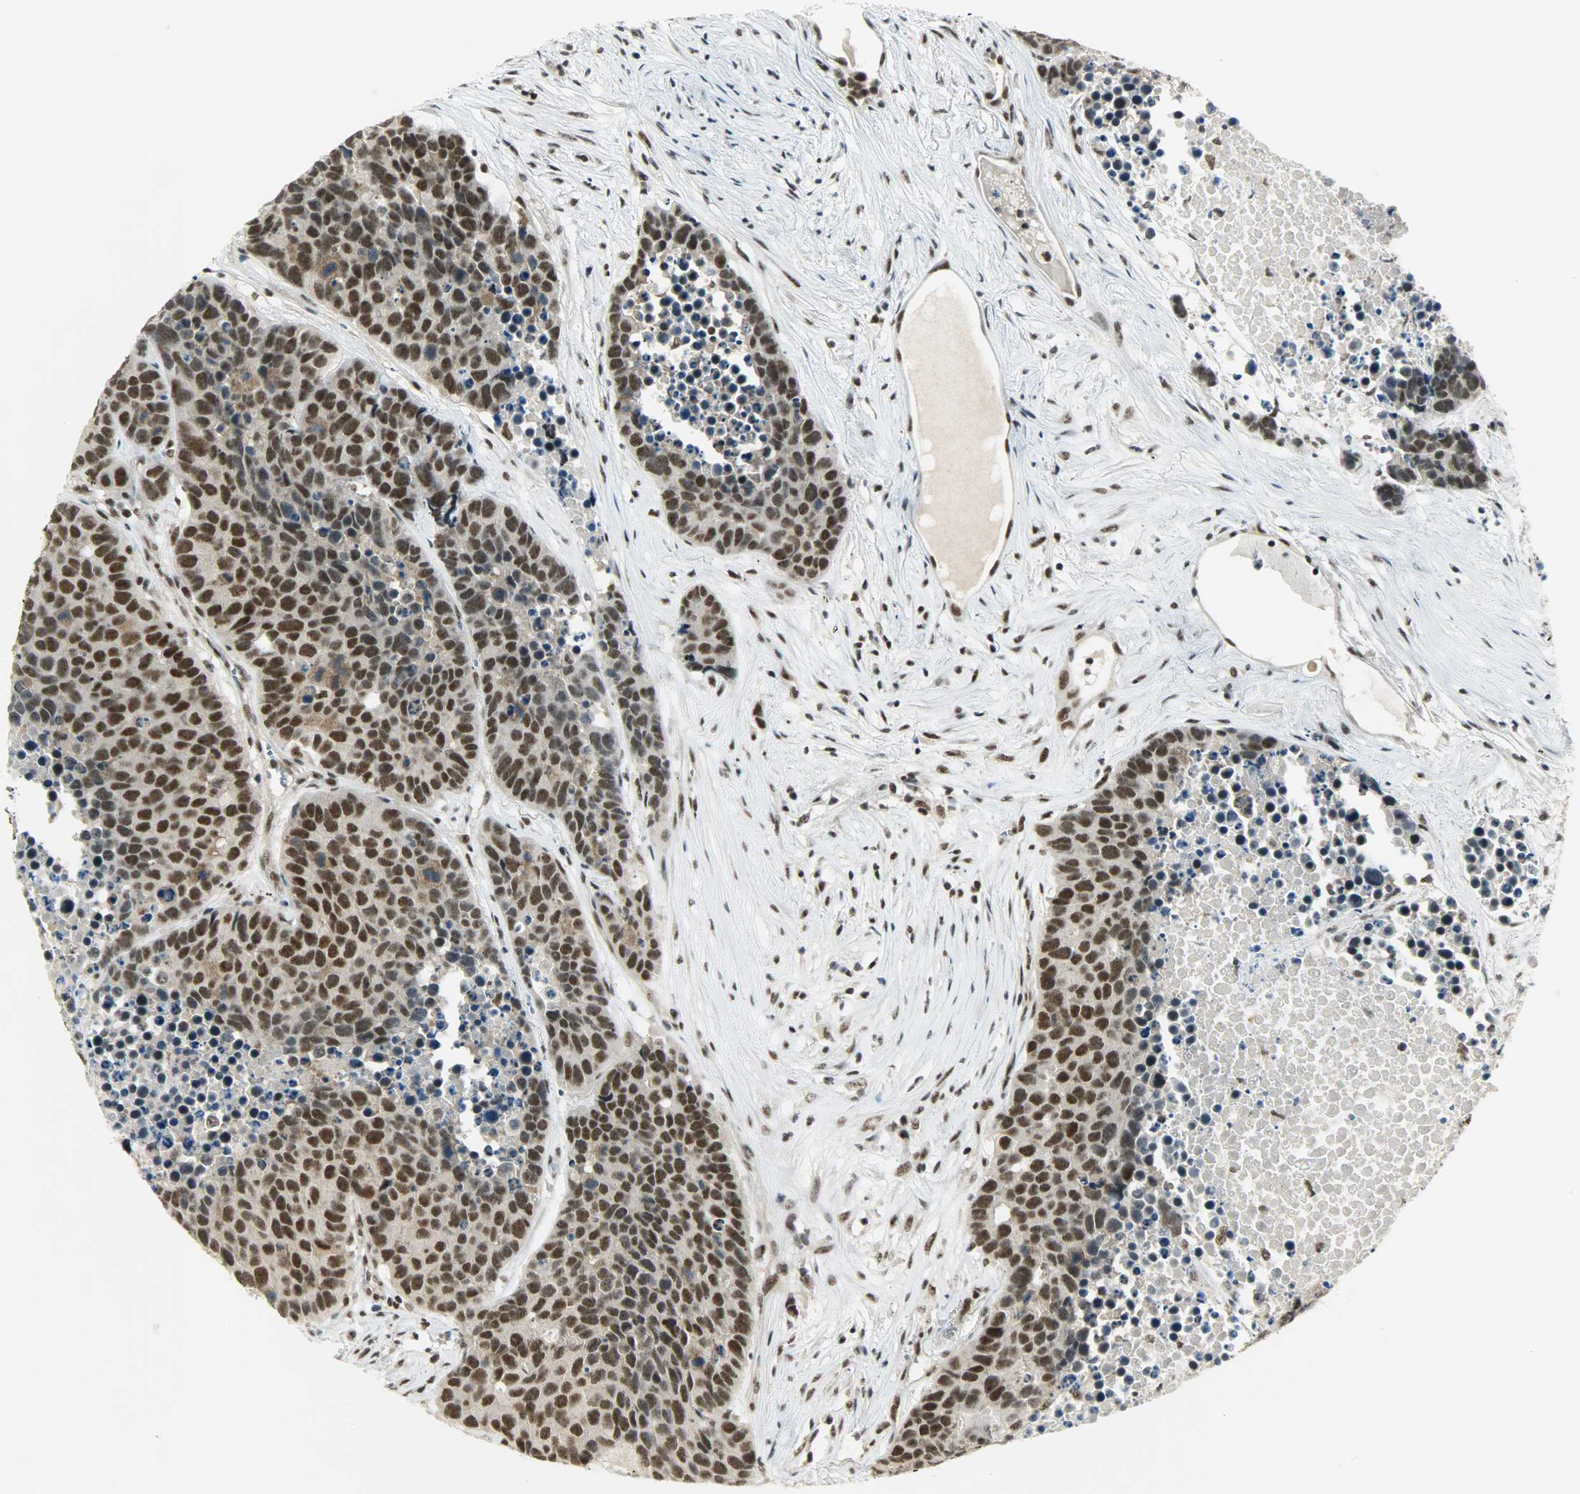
{"staining": {"intensity": "strong", "quantity": ">75%", "location": "nuclear"}, "tissue": "carcinoid", "cell_type": "Tumor cells", "image_type": "cancer", "snomed": [{"axis": "morphology", "description": "Carcinoid, malignant, NOS"}, {"axis": "topography", "description": "Lung"}], "caption": "Protein staining of carcinoid tissue reveals strong nuclear positivity in about >75% of tumor cells. The staining was performed using DAB to visualize the protein expression in brown, while the nuclei were stained in blue with hematoxylin (Magnification: 20x).", "gene": "SUGP1", "patient": {"sex": "male", "age": 60}}